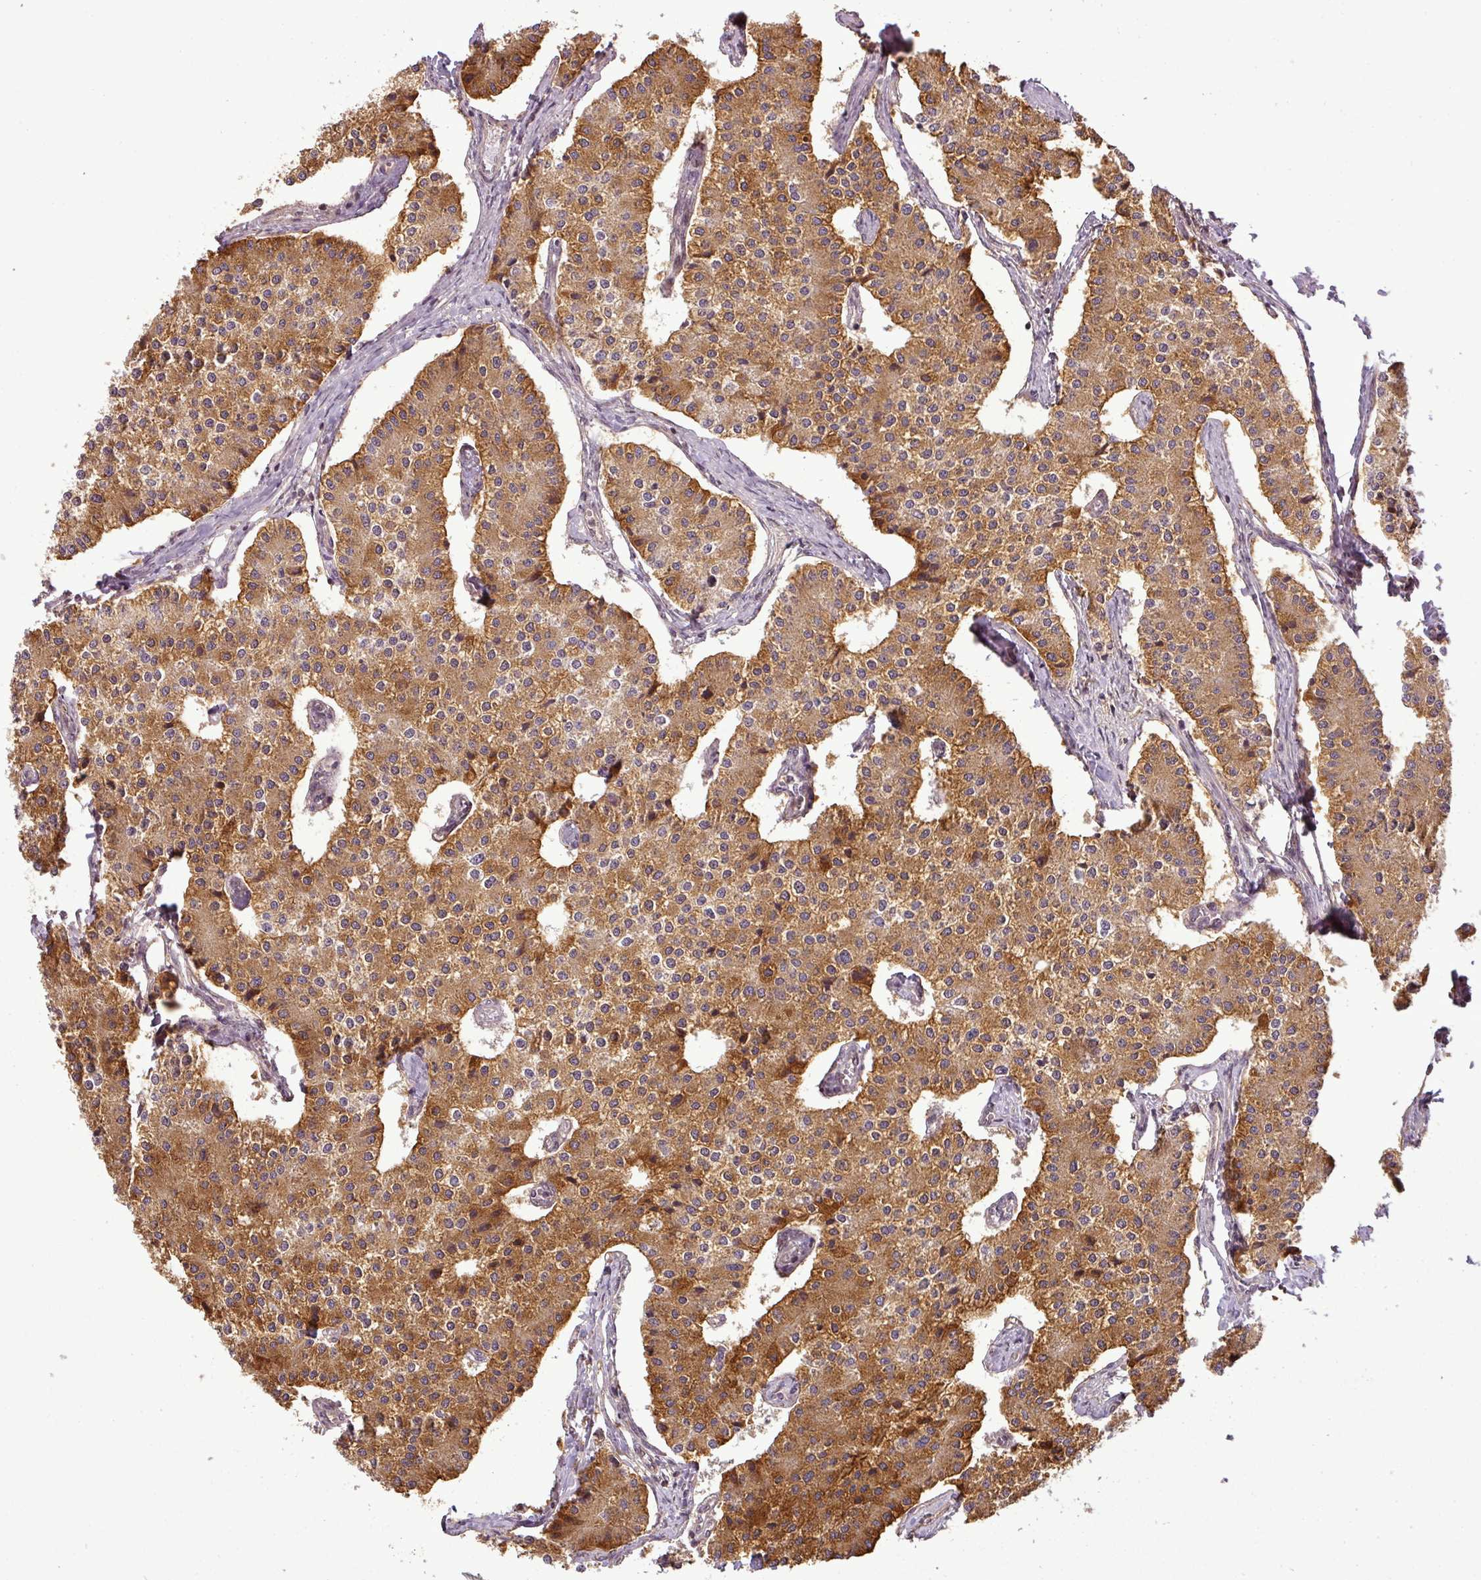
{"staining": {"intensity": "moderate", "quantity": ">75%", "location": "cytoplasmic/membranous"}, "tissue": "carcinoid", "cell_type": "Tumor cells", "image_type": "cancer", "snomed": [{"axis": "morphology", "description": "Carcinoid, malignant, NOS"}, {"axis": "topography", "description": "Colon"}], "caption": "Carcinoid tissue displays moderate cytoplasmic/membranous staining in about >75% of tumor cells, visualized by immunohistochemistry.", "gene": "FAIM", "patient": {"sex": "female", "age": 52}}